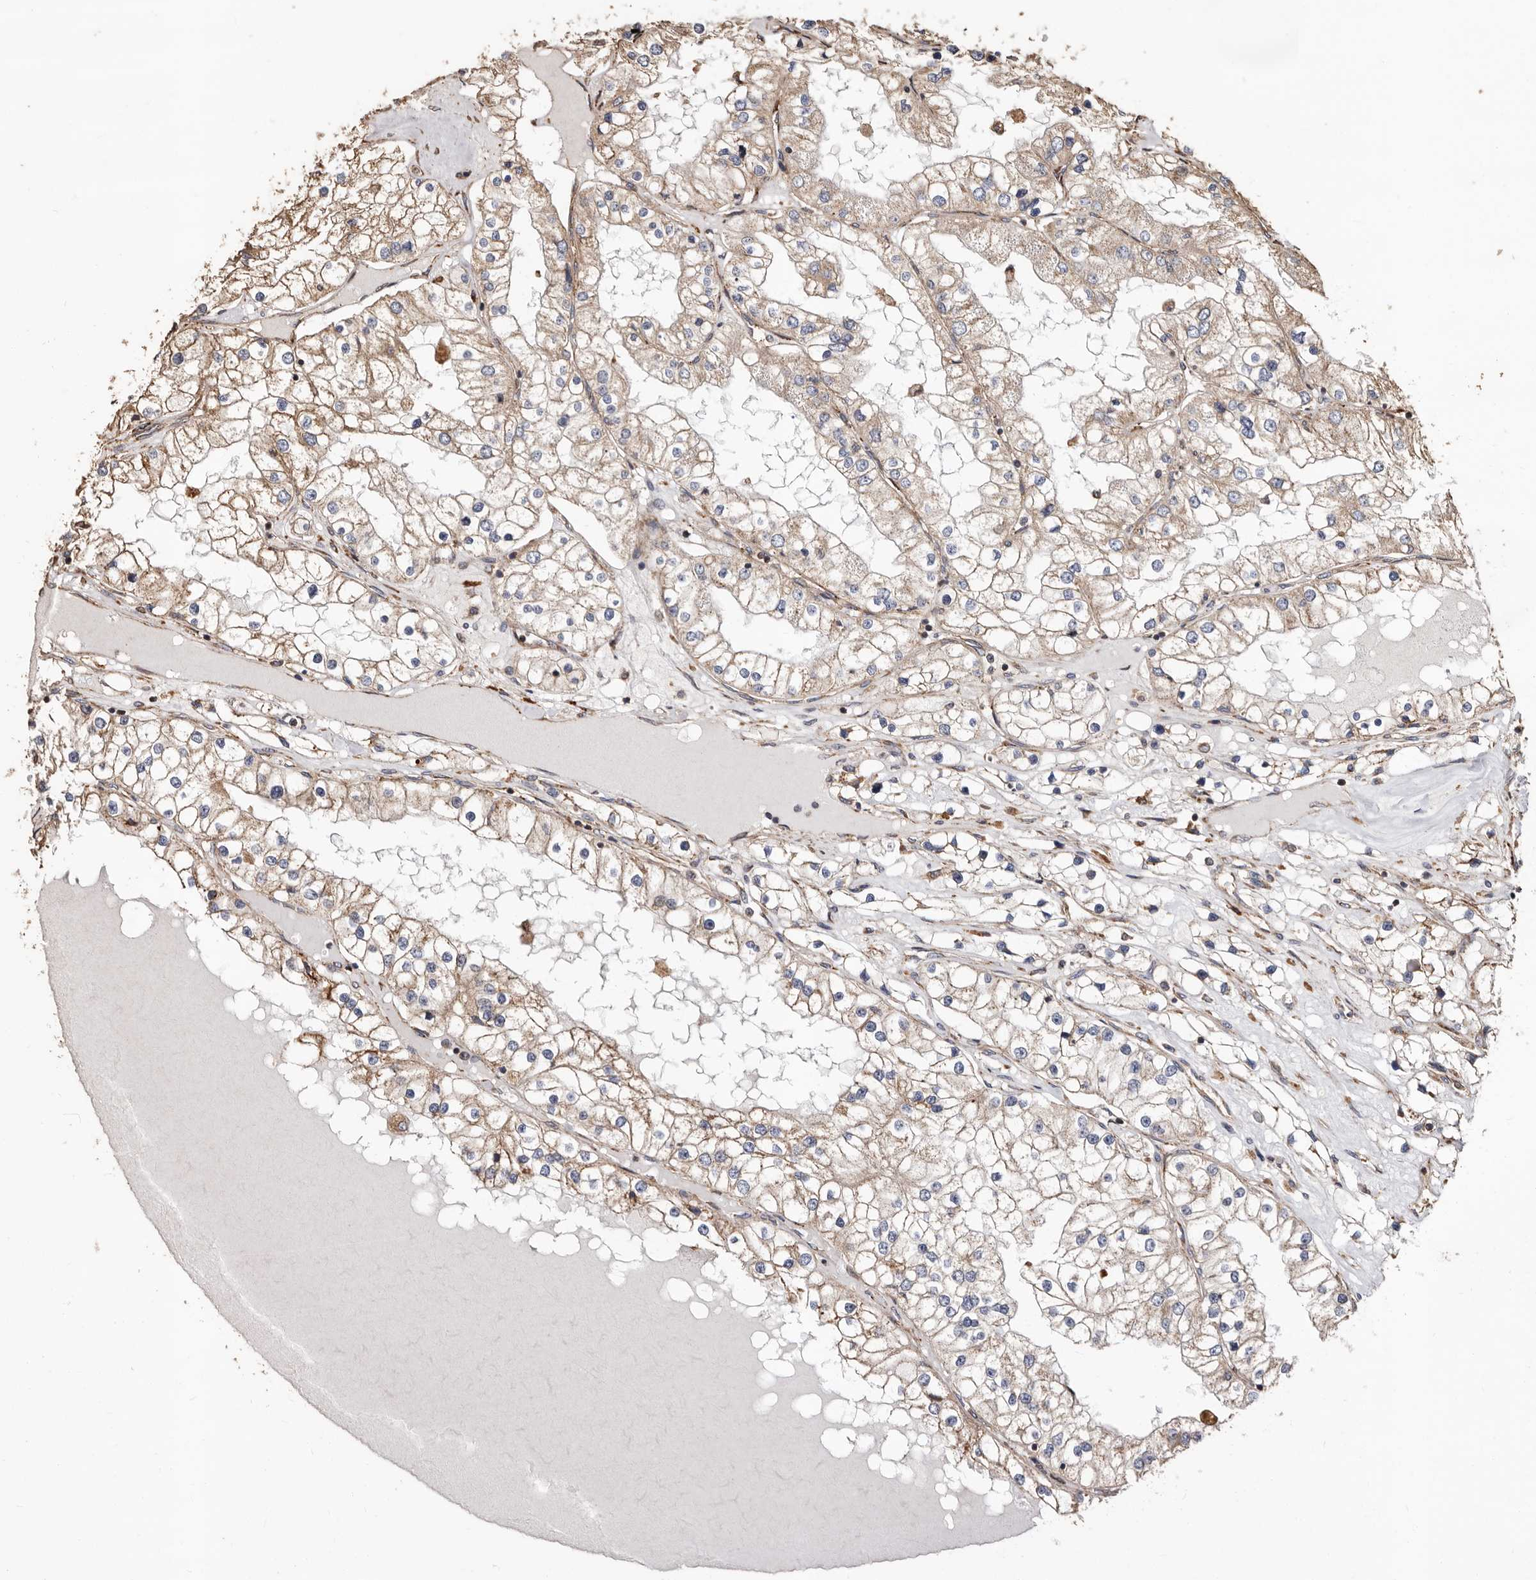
{"staining": {"intensity": "moderate", "quantity": ">75%", "location": "cytoplasmic/membranous"}, "tissue": "renal cancer", "cell_type": "Tumor cells", "image_type": "cancer", "snomed": [{"axis": "morphology", "description": "Adenocarcinoma, NOS"}, {"axis": "topography", "description": "Kidney"}], "caption": "This micrograph displays immunohistochemistry staining of human adenocarcinoma (renal), with medium moderate cytoplasmic/membranous positivity in approximately >75% of tumor cells.", "gene": "OSGIN2", "patient": {"sex": "male", "age": 68}}